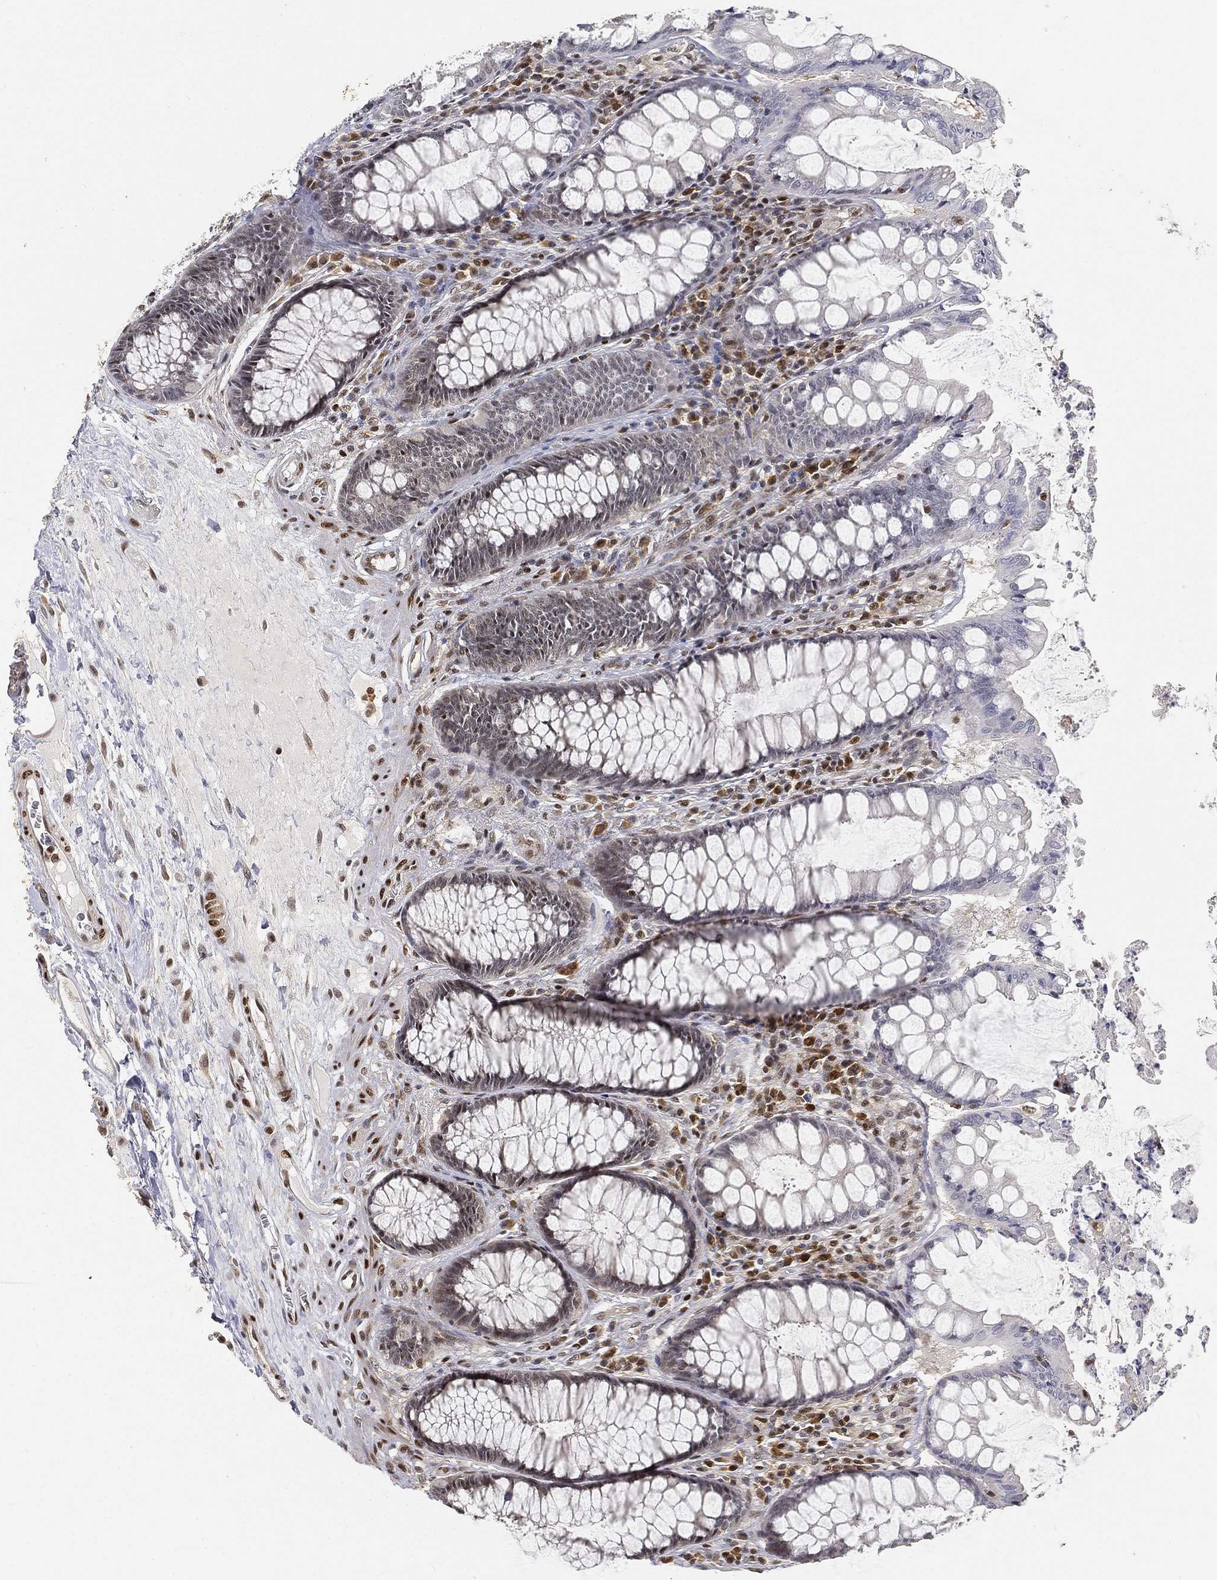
{"staining": {"intensity": "negative", "quantity": "none", "location": "none"}, "tissue": "colon", "cell_type": "Endothelial cells", "image_type": "normal", "snomed": [{"axis": "morphology", "description": "Normal tissue, NOS"}, {"axis": "topography", "description": "Colon"}], "caption": "High magnification brightfield microscopy of unremarkable colon stained with DAB (3,3'-diaminobenzidine) (brown) and counterstained with hematoxylin (blue): endothelial cells show no significant positivity.", "gene": "CRTC3", "patient": {"sex": "female", "age": 65}}